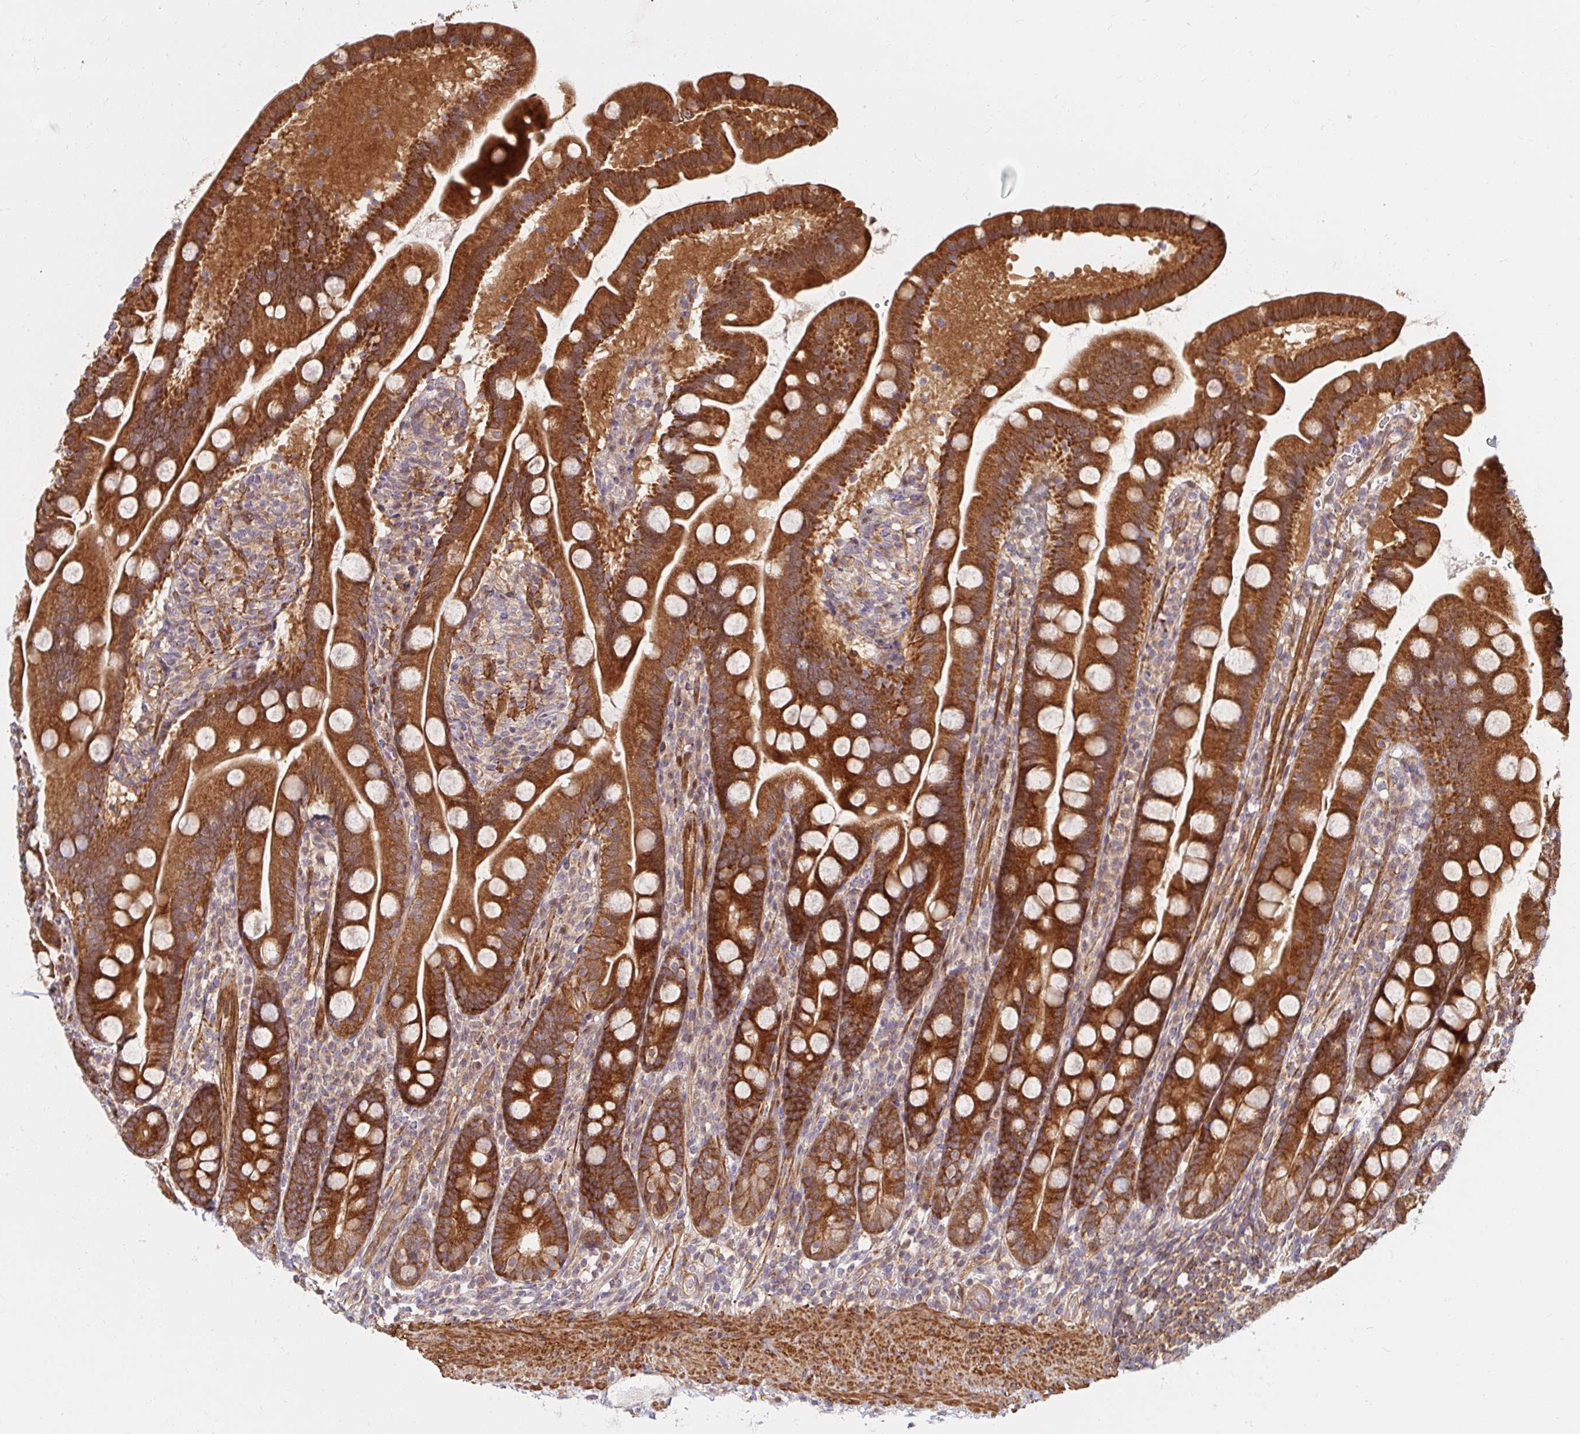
{"staining": {"intensity": "strong", "quantity": ">75%", "location": "cytoplasmic/membranous"}, "tissue": "duodenum", "cell_type": "Glandular cells", "image_type": "normal", "snomed": [{"axis": "morphology", "description": "Normal tissue, NOS"}, {"axis": "topography", "description": "Duodenum"}], "caption": "High-power microscopy captured an IHC image of normal duodenum, revealing strong cytoplasmic/membranous positivity in about >75% of glandular cells. (Stains: DAB in brown, nuclei in blue, Microscopy: brightfield microscopy at high magnification).", "gene": "BTF3", "patient": {"sex": "female", "age": 67}}